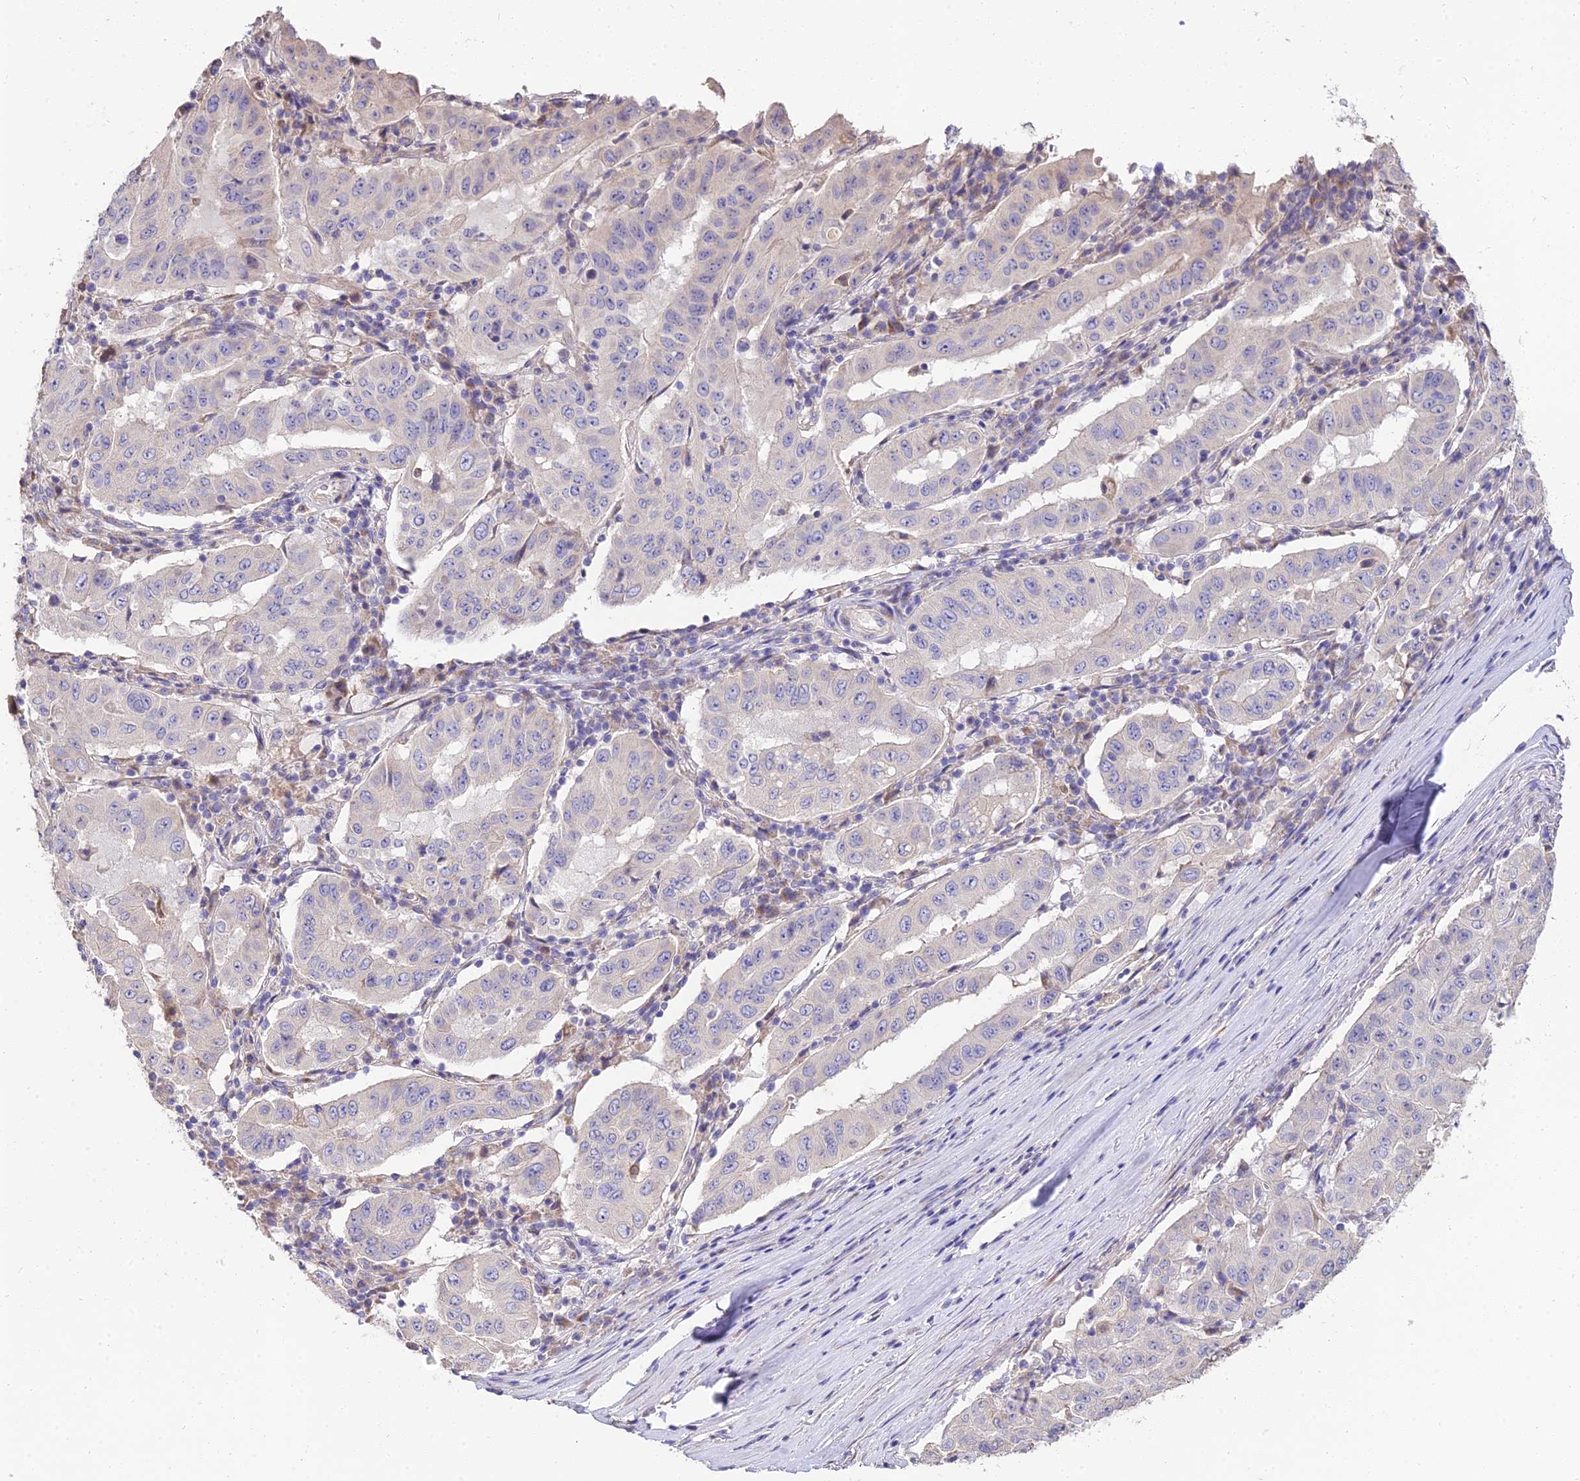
{"staining": {"intensity": "negative", "quantity": "none", "location": "none"}, "tissue": "pancreatic cancer", "cell_type": "Tumor cells", "image_type": "cancer", "snomed": [{"axis": "morphology", "description": "Adenocarcinoma, NOS"}, {"axis": "topography", "description": "Pancreas"}], "caption": "The photomicrograph displays no significant positivity in tumor cells of pancreatic cancer.", "gene": "ARL8B", "patient": {"sex": "male", "age": 63}}